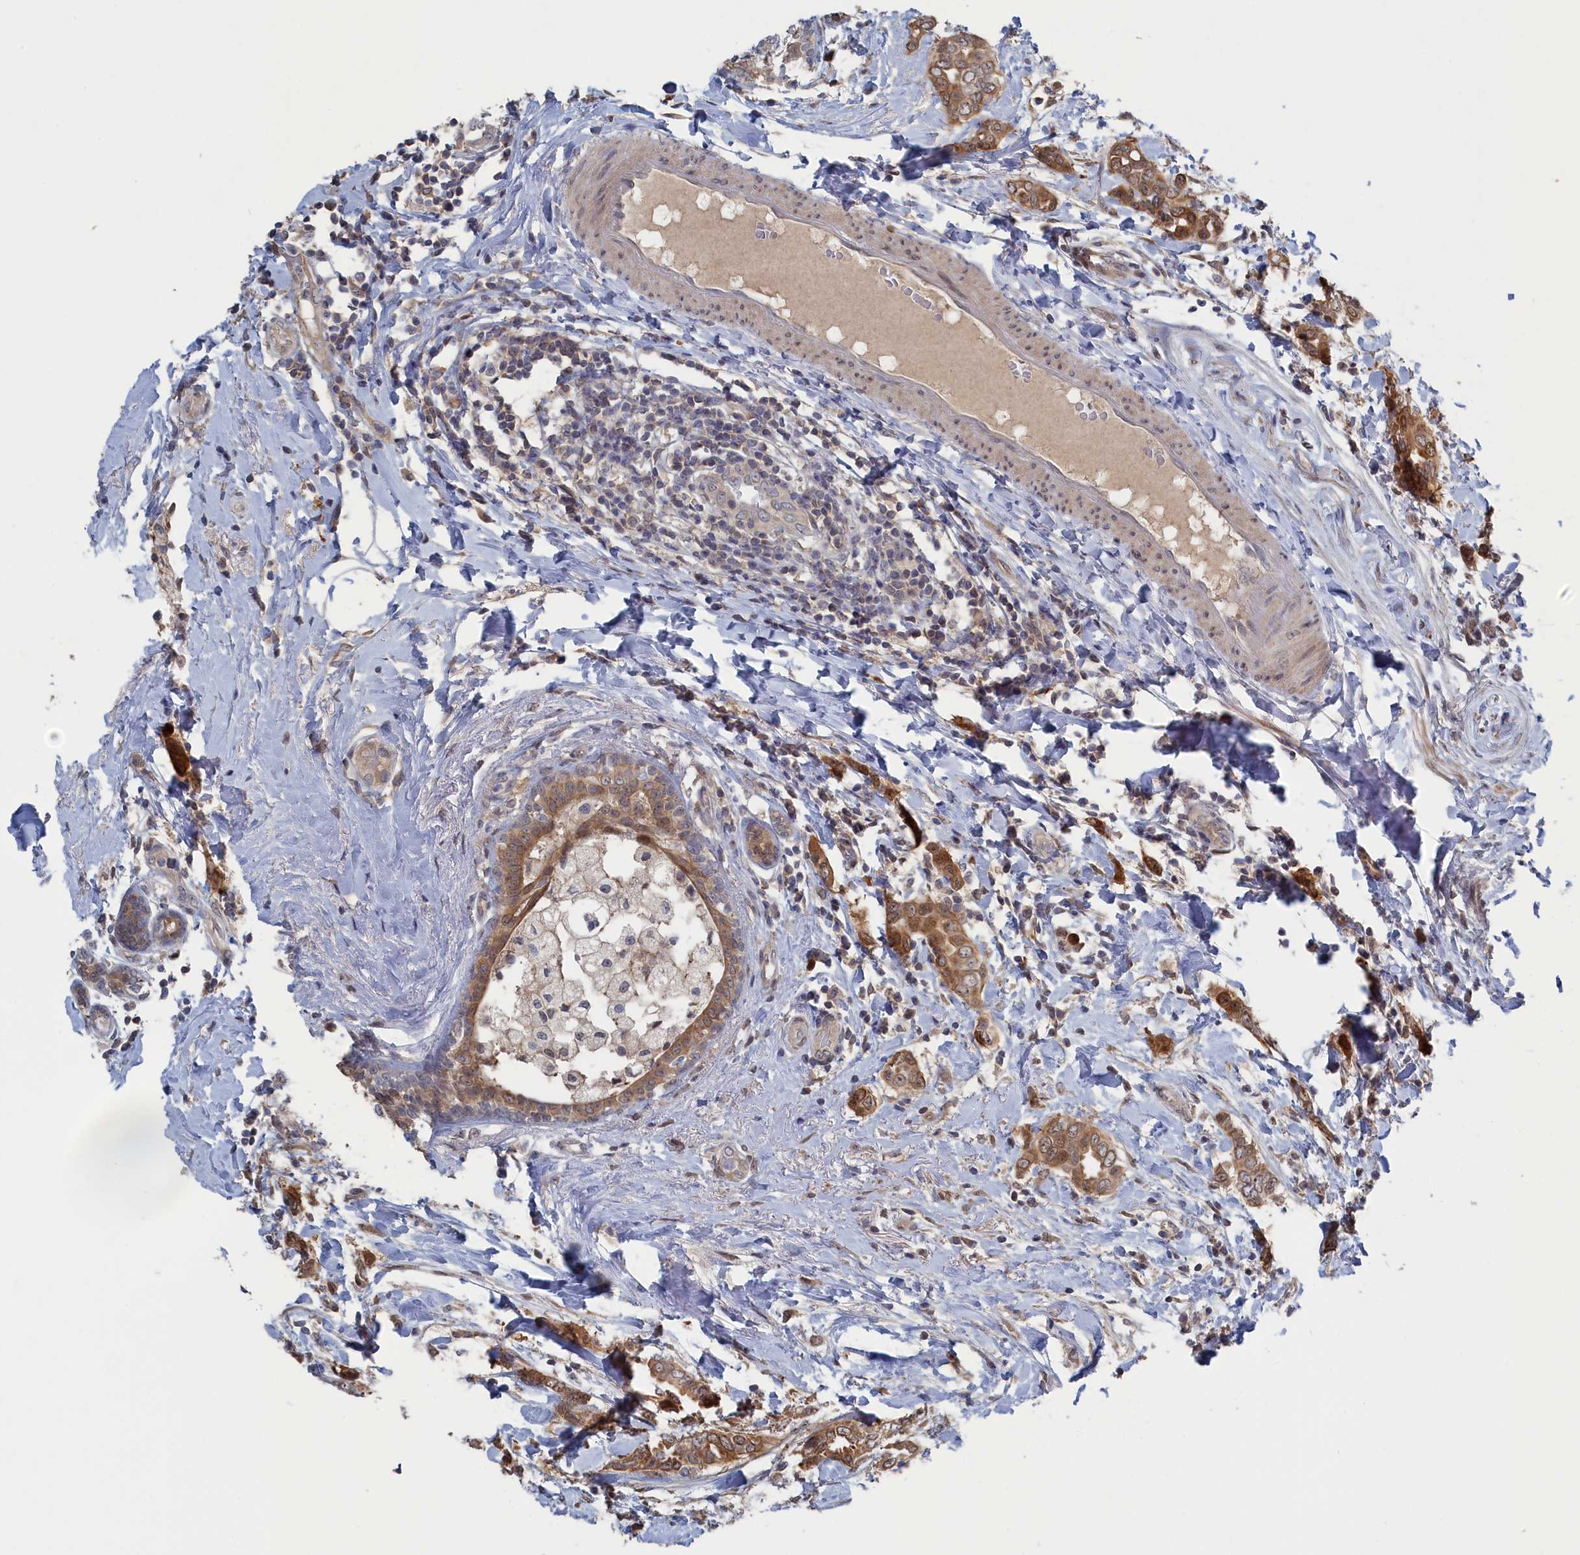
{"staining": {"intensity": "moderate", "quantity": ">75%", "location": "cytoplasmic/membranous"}, "tissue": "breast cancer", "cell_type": "Tumor cells", "image_type": "cancer", "snomed": [{"axis": "morphology", "description": "Lobular carcinoma"}, {"axis": "topography", "description": "Breast"}], "caption": "Protein staining of breast lobular carcinoma tissue shows moderate cytoplasmic/membranous positivity in approximately >75% of tumor cells. (Brightfield microscopy of DAB IHC at high magnification).", "gene": "IRGQ", "patient": {"sex": "female", "age": 51}}